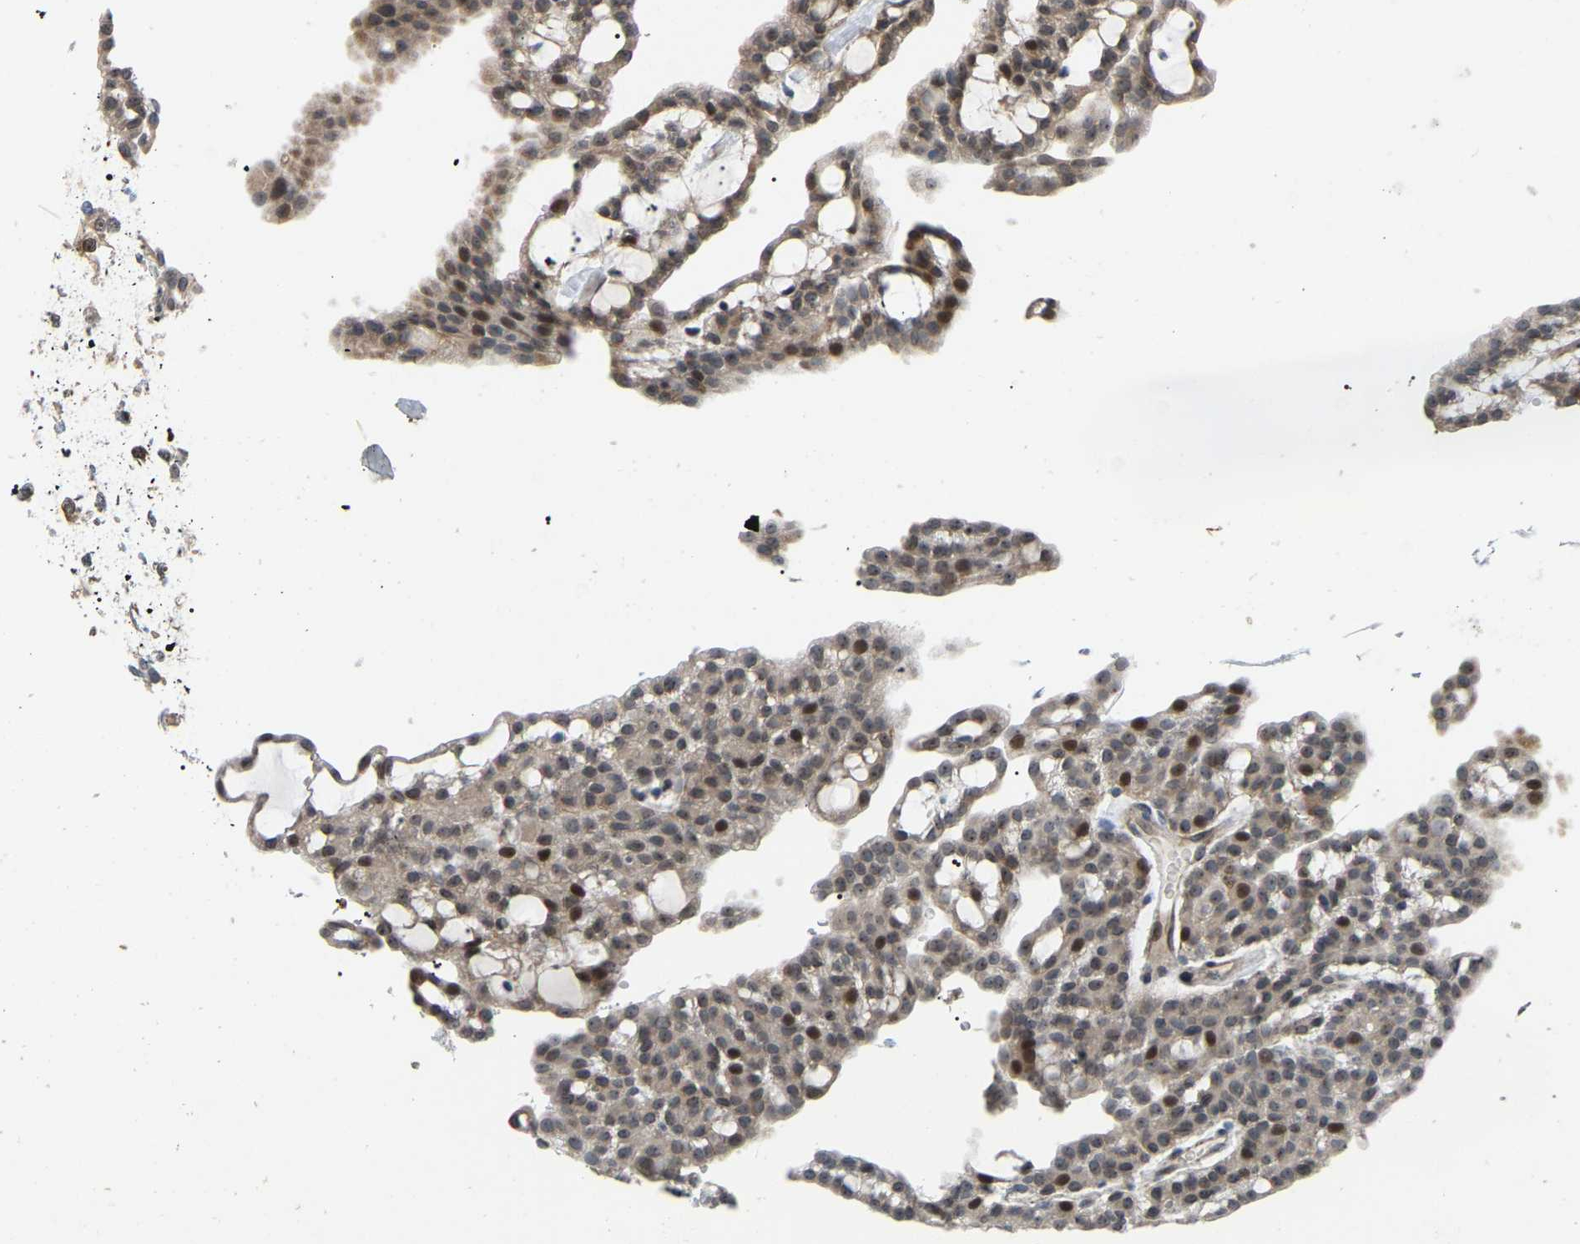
{"staining": {"intensity": "moderate", "quantity": "<25%", "location": "cytoplasmic/membranous,nuclear"}, "tissue": "renal cancer", "cell_type": "Tumor cells", "image_type": "cancer", "snomed": [{"axis": "morphology", "description": "Adenocarcinoma, NOS"}, {"axis": "topography", "description": "Kidney"}], "caption": "The histopathology image displays a brown stain indicating the presence of a protein in the cytoplasmic/membranous and nuclear of tumor cells in renal cancer.", "gene": "CROT", "patient": {"sex": "male", "age": 63}}